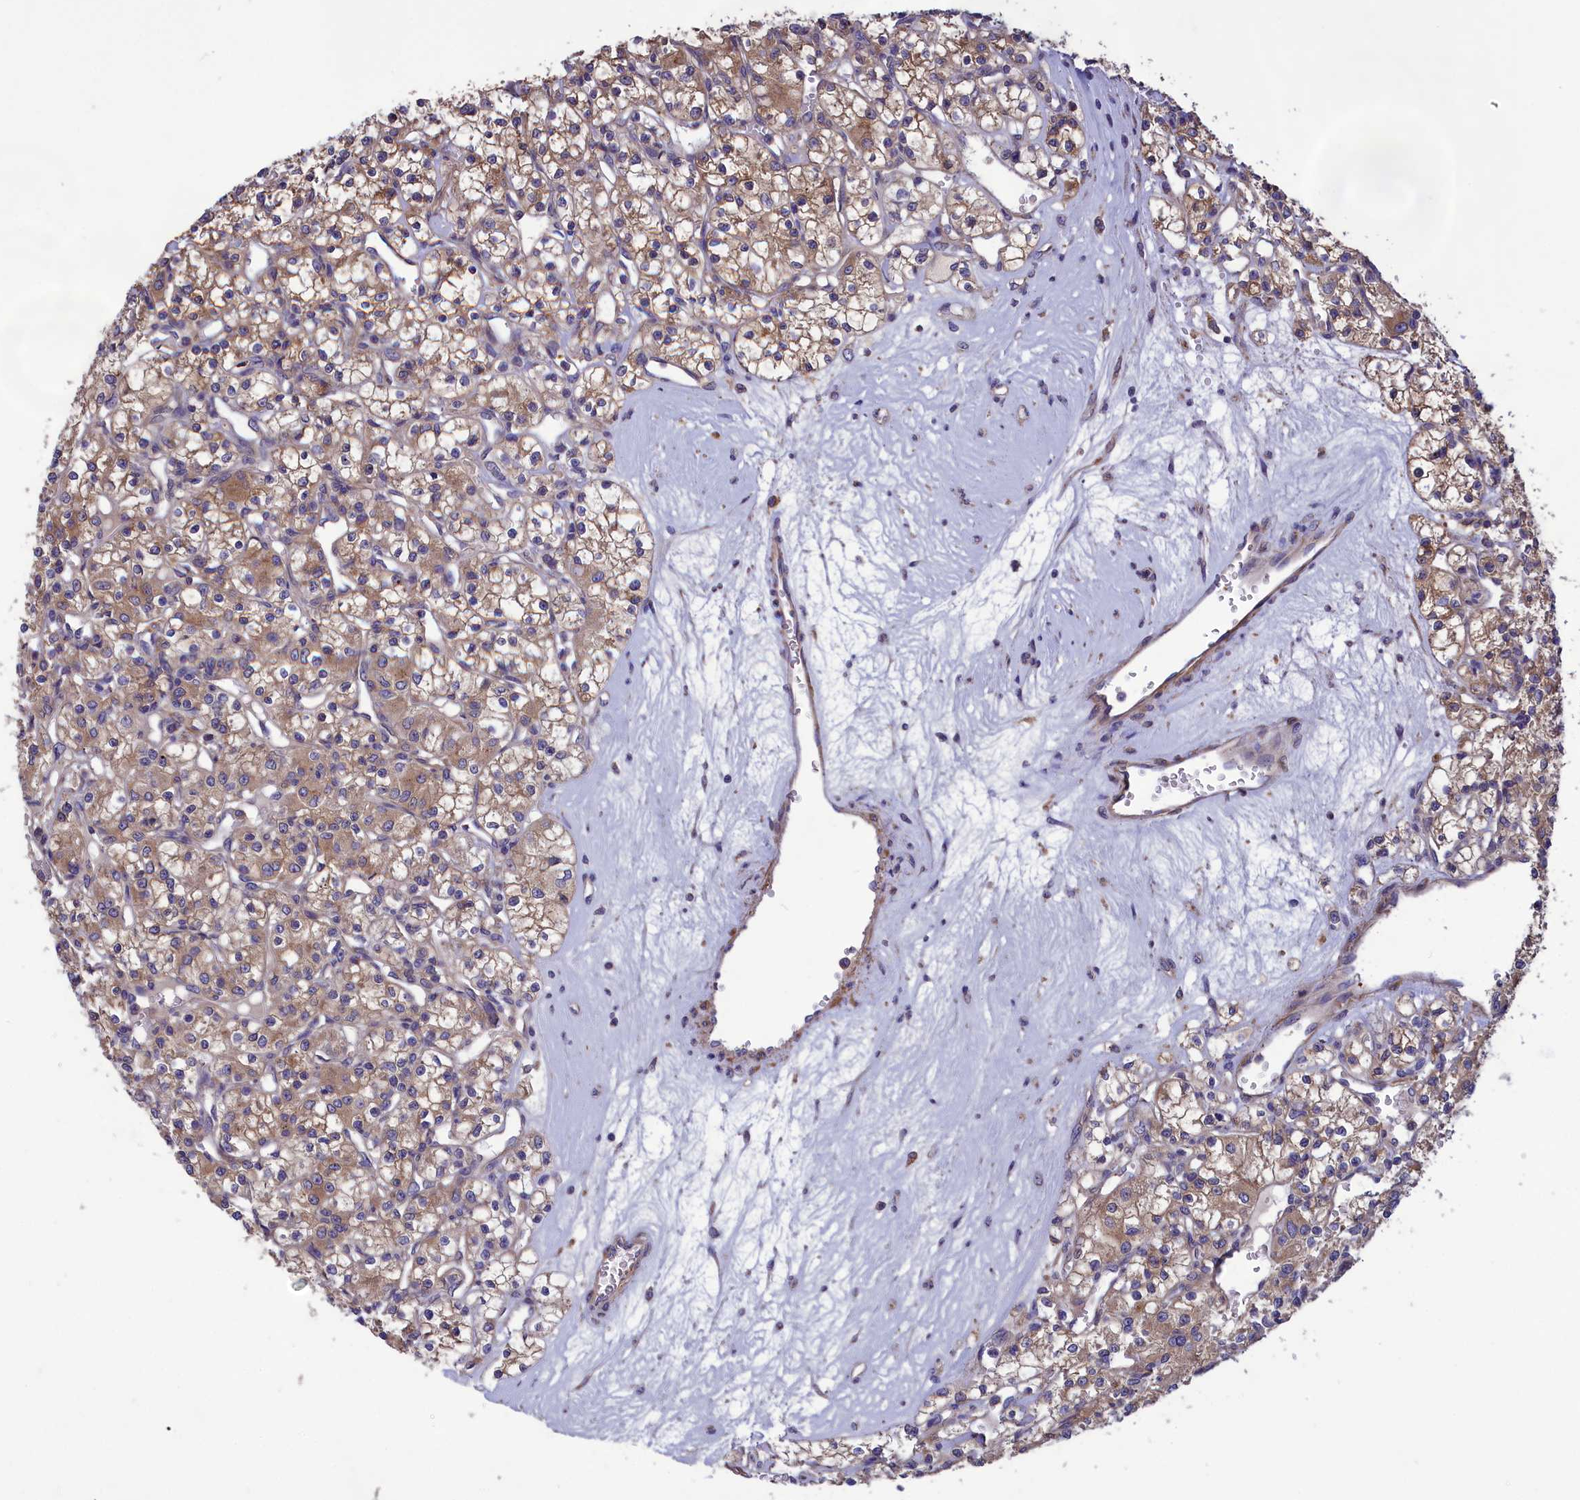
{"staining": {"intensity": "moderate", "quantity": "25%-75%", "location": "cytoplasmic/membranous"}, "tissue": "renal cancer", "cell_type": "Tumor cells", "image_type": "cancer", "snomed": [{"axis": "morphology", "description": "Adenocarcinoma, NOS"}, {"axis": "topography", "description": "Kidney"}], "caption": "Immunohistochemical staining of renal adenocarcinoma reveals moderate cytoplasmic/membranous protein positivity in about 25%-75% of tumor cells.", "gene": "AMDHD2", "patient": {"sex": "female", "age": 59}}